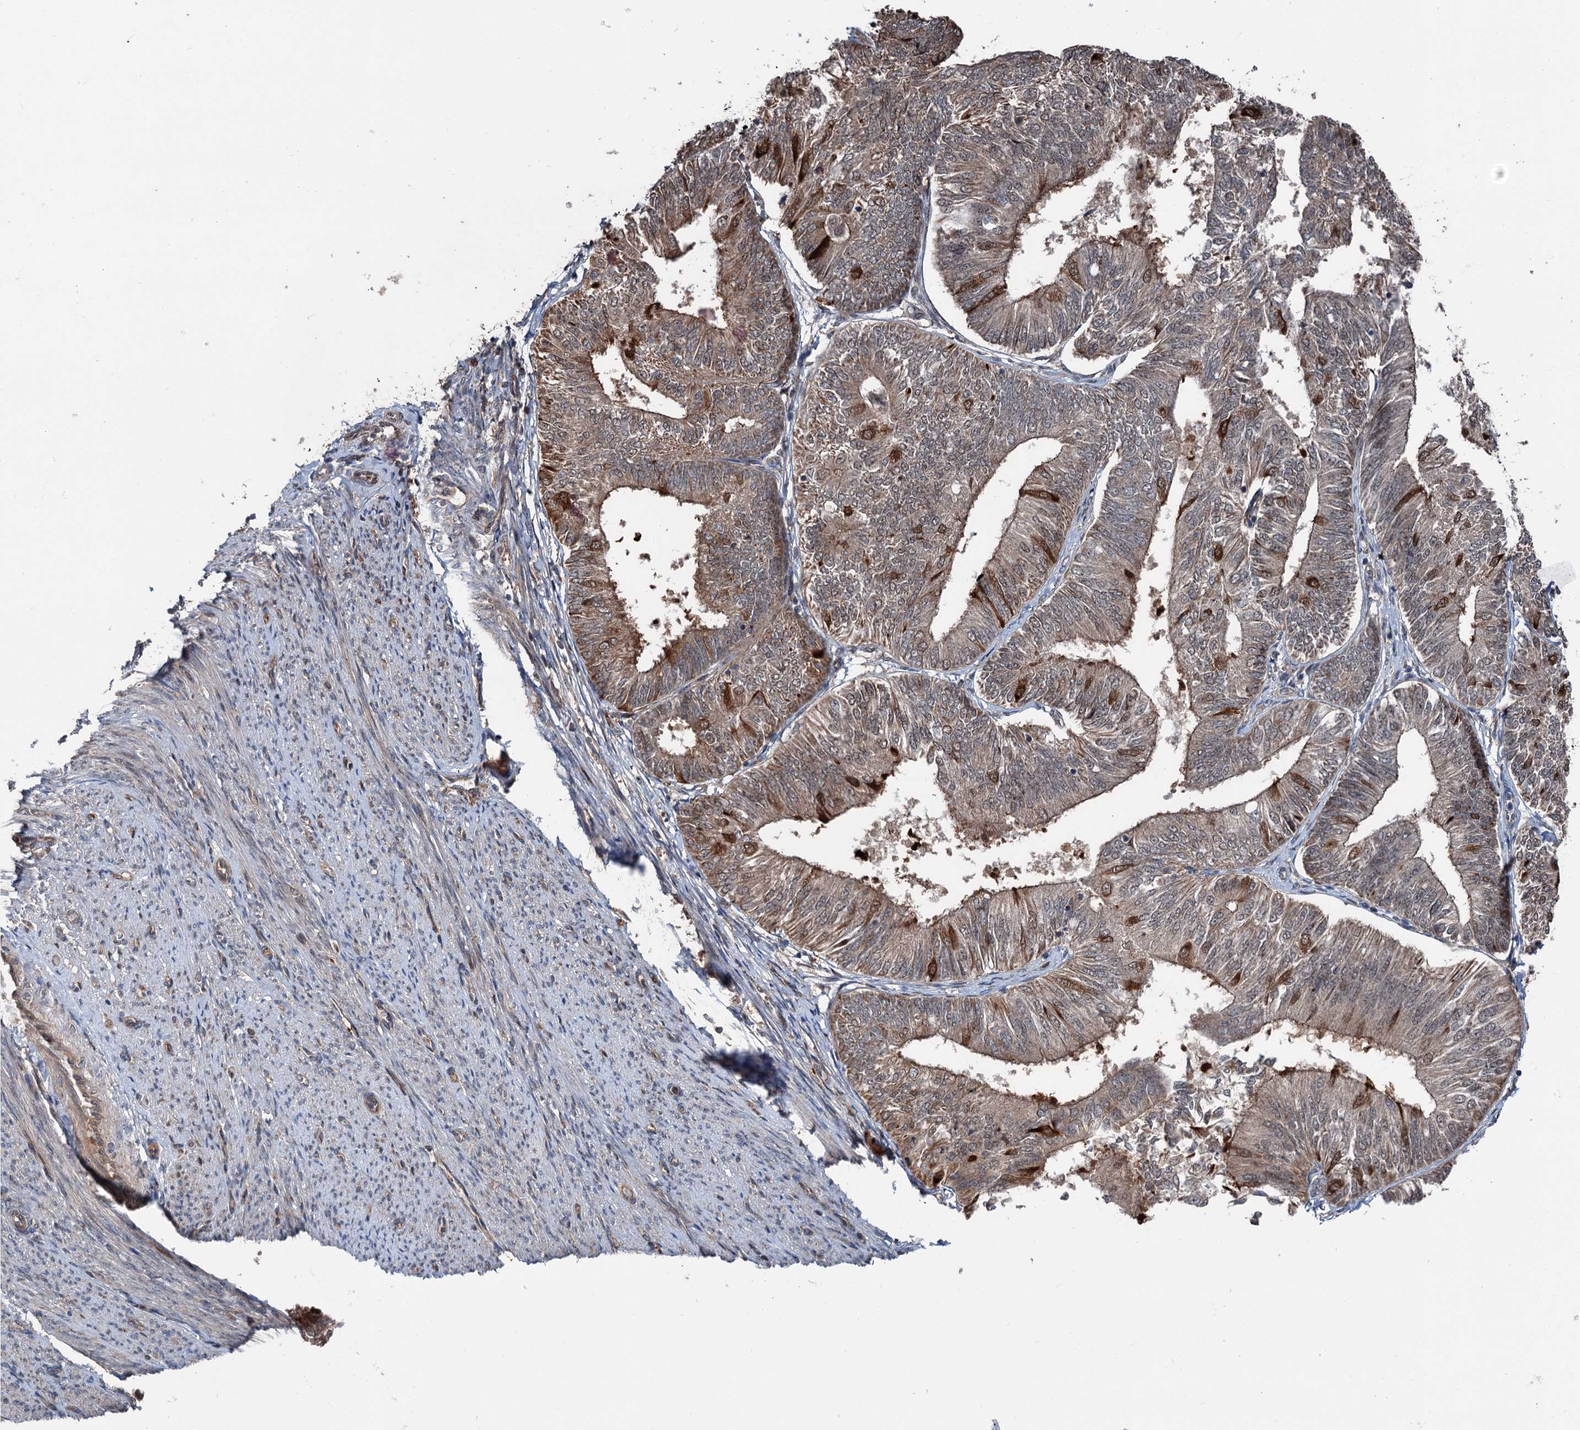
{"staining": {"intensity": "strong", "quantity": "<25%", "location": "cytoplasmic/membranous"}, "tissue": "endometrial cancer", "cell_type": "Tumor cells", "image_type": "cancer", "snomed": [{"axis": "morphology", "description": "Adenocarcinoma, NOS"}, {"axis": "topography", "description": "Endometrium"}], "caption": "Protein expression analysis of human endometrial cancer (adenocarcinoma) reveals strong cytoplasmic/membranous positivity in about <25% of tumor cells. (brown staining indicates protein expression, while blue staining denotes nuclei).", "gene": "PSMD13", "patient": {"sex": "female", "age": 58}}